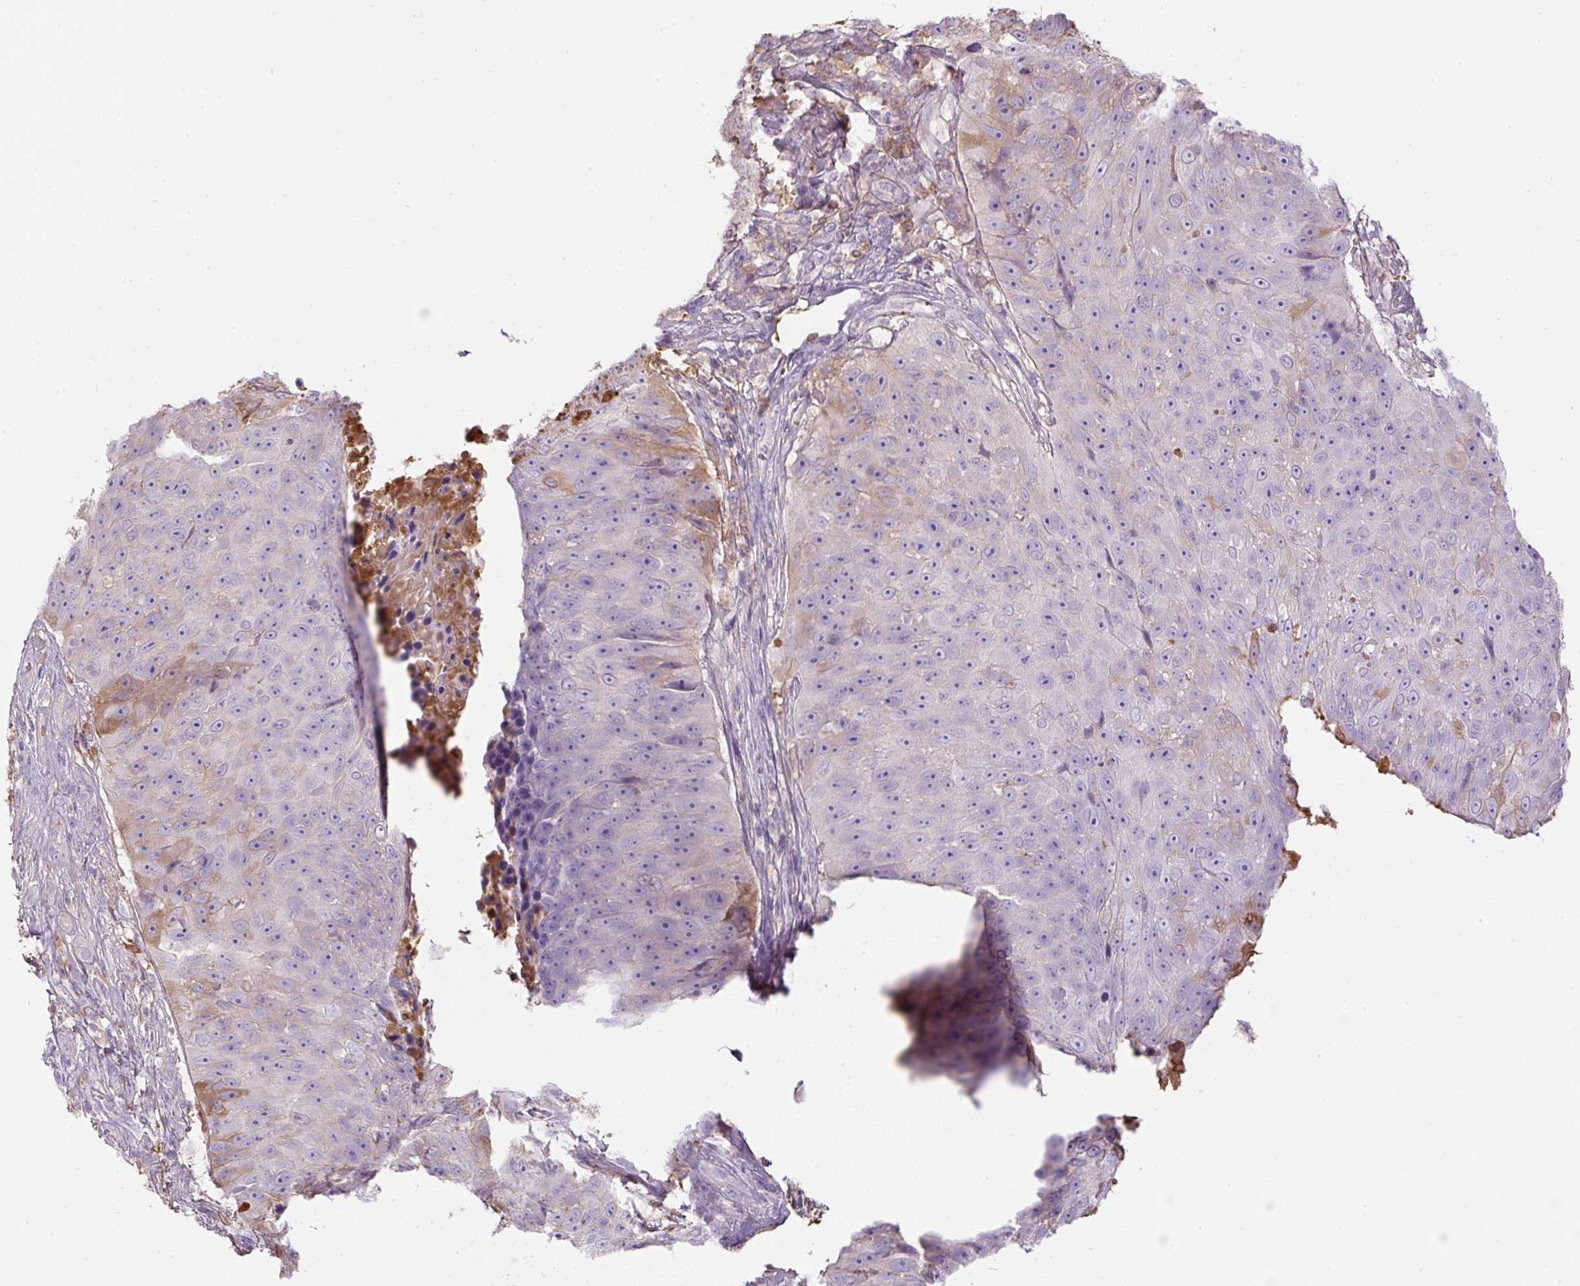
{"staining": {"intensity": "negative", "quantity": "none", "location": "none"}, "tissue": "skin cancer", "cell_type": "Tumor cells", "image_type": "cancer", "snomed": [{"axis": "morphology", "description": "Squamous cell carcinoma, NOS"}, {"axis": "topography", "description": "Skin"}], "caption": "This photomicrograph is of skin squamous cell carcinoma stained with immunohistochemistry (IHC) to label a protein in brown with the nuclei are counter-stained blue. There is no staining in tumor cells.", "gene": "APOA1", "patient": {"sex": "female", "age": 87}}